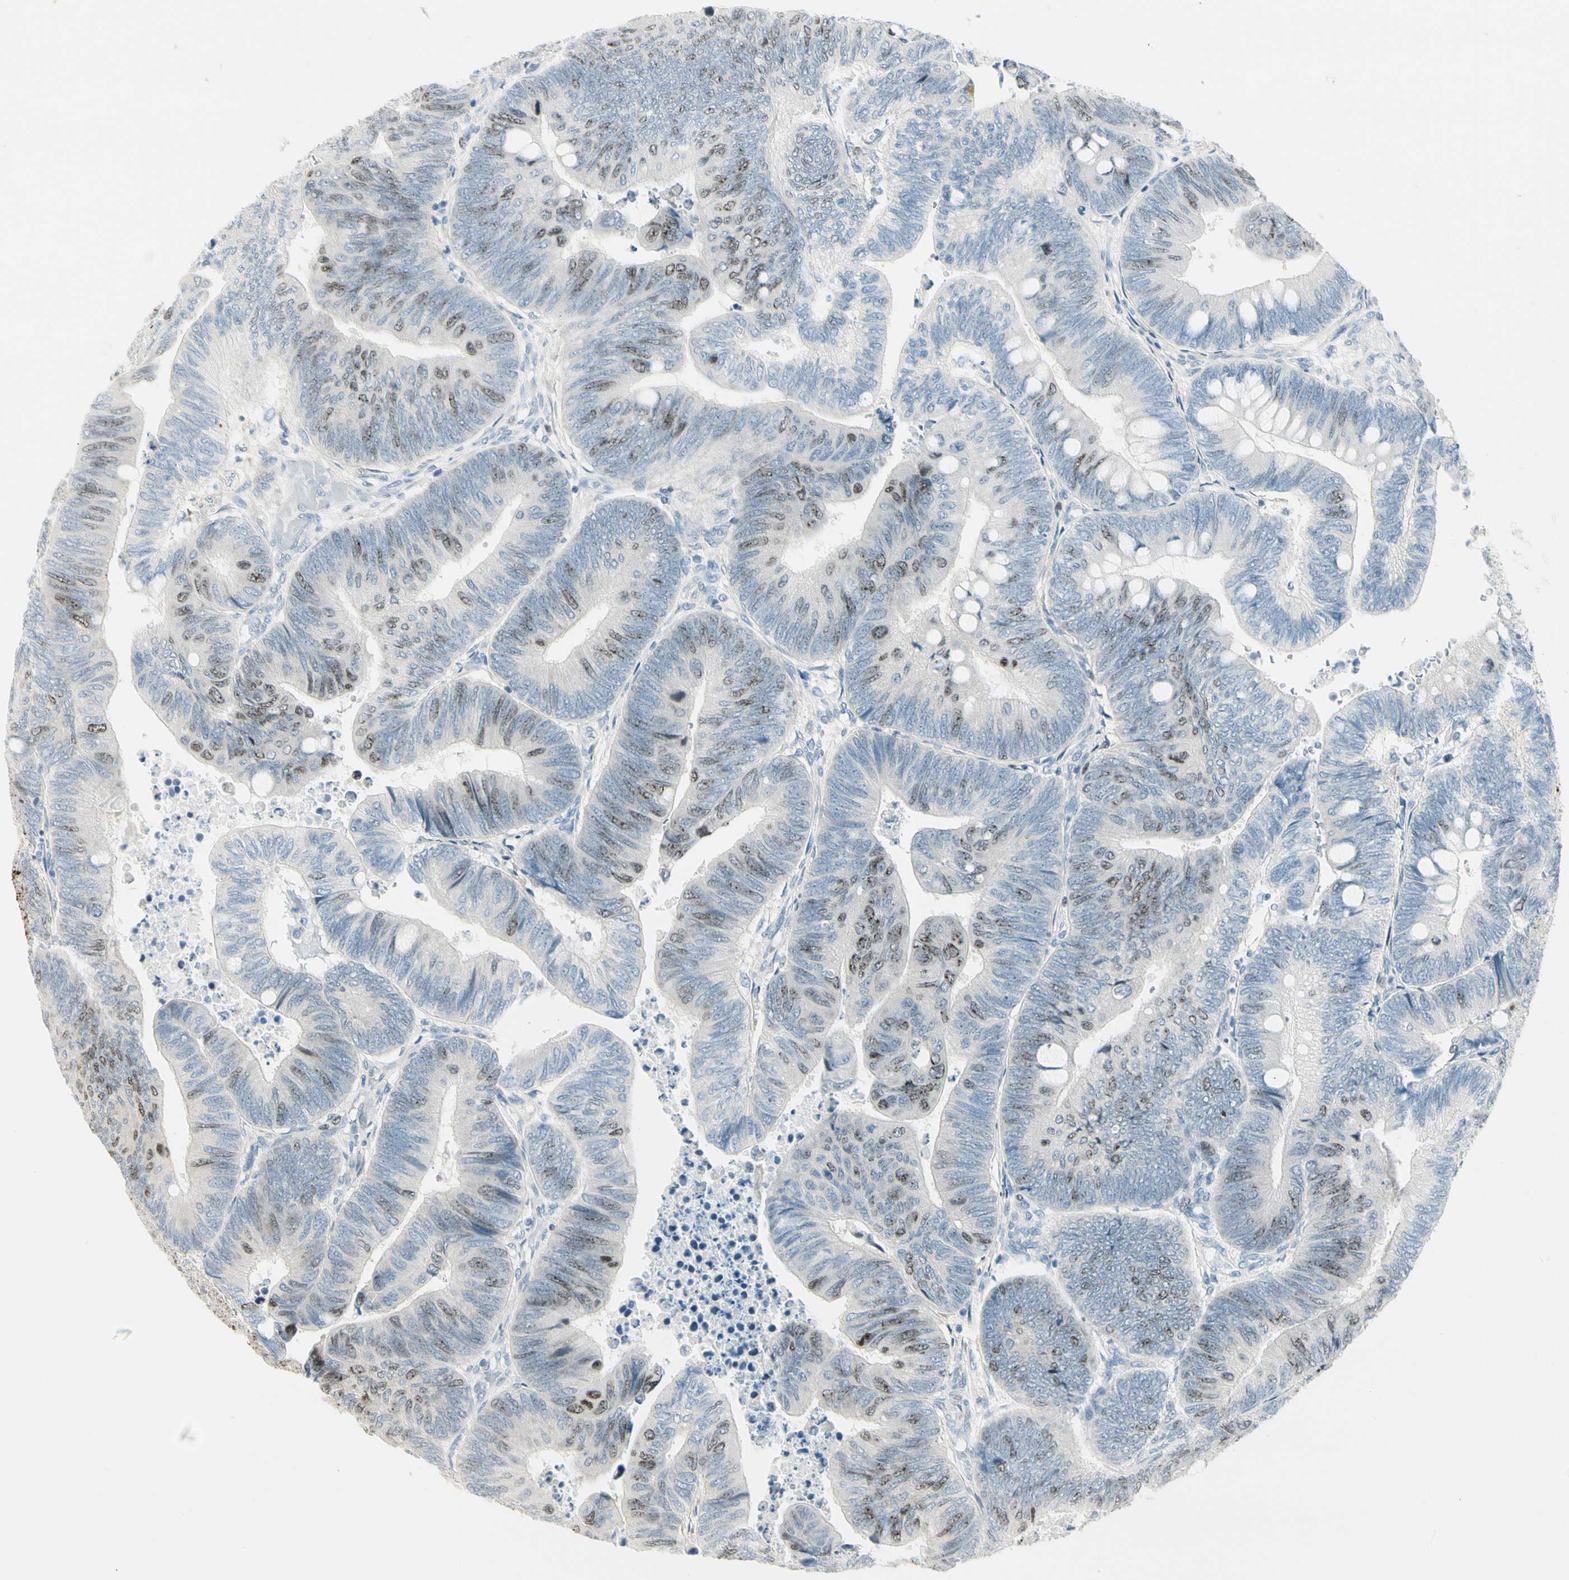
{"staining": {"intensity": "strong", "quantity": "<25%", "location": "nuclear"}, "tissue": "colorectal cancer", "cell_type": "Tumor cells", "image_type": "cancer", "snomed": [{"axis": "morphology", "description": "Normal tissue, NOS"}, {"axis": "morphology", "description": "Adenocarcinoma, NOS"}, {"axis": "topography", "description": "Rectum"}, {"axis": "topography", "description": "Peripheral nerve tissue"}], "caption": "The immunohistochemical stain labels strong nuclear staining in tumor cells of colorectal cancer tissue. The protein of interest is shown in brown color, while the nuclei are stained blue.", "gene": "PITX1", "patient": {"sex": "male", "age": 92}}